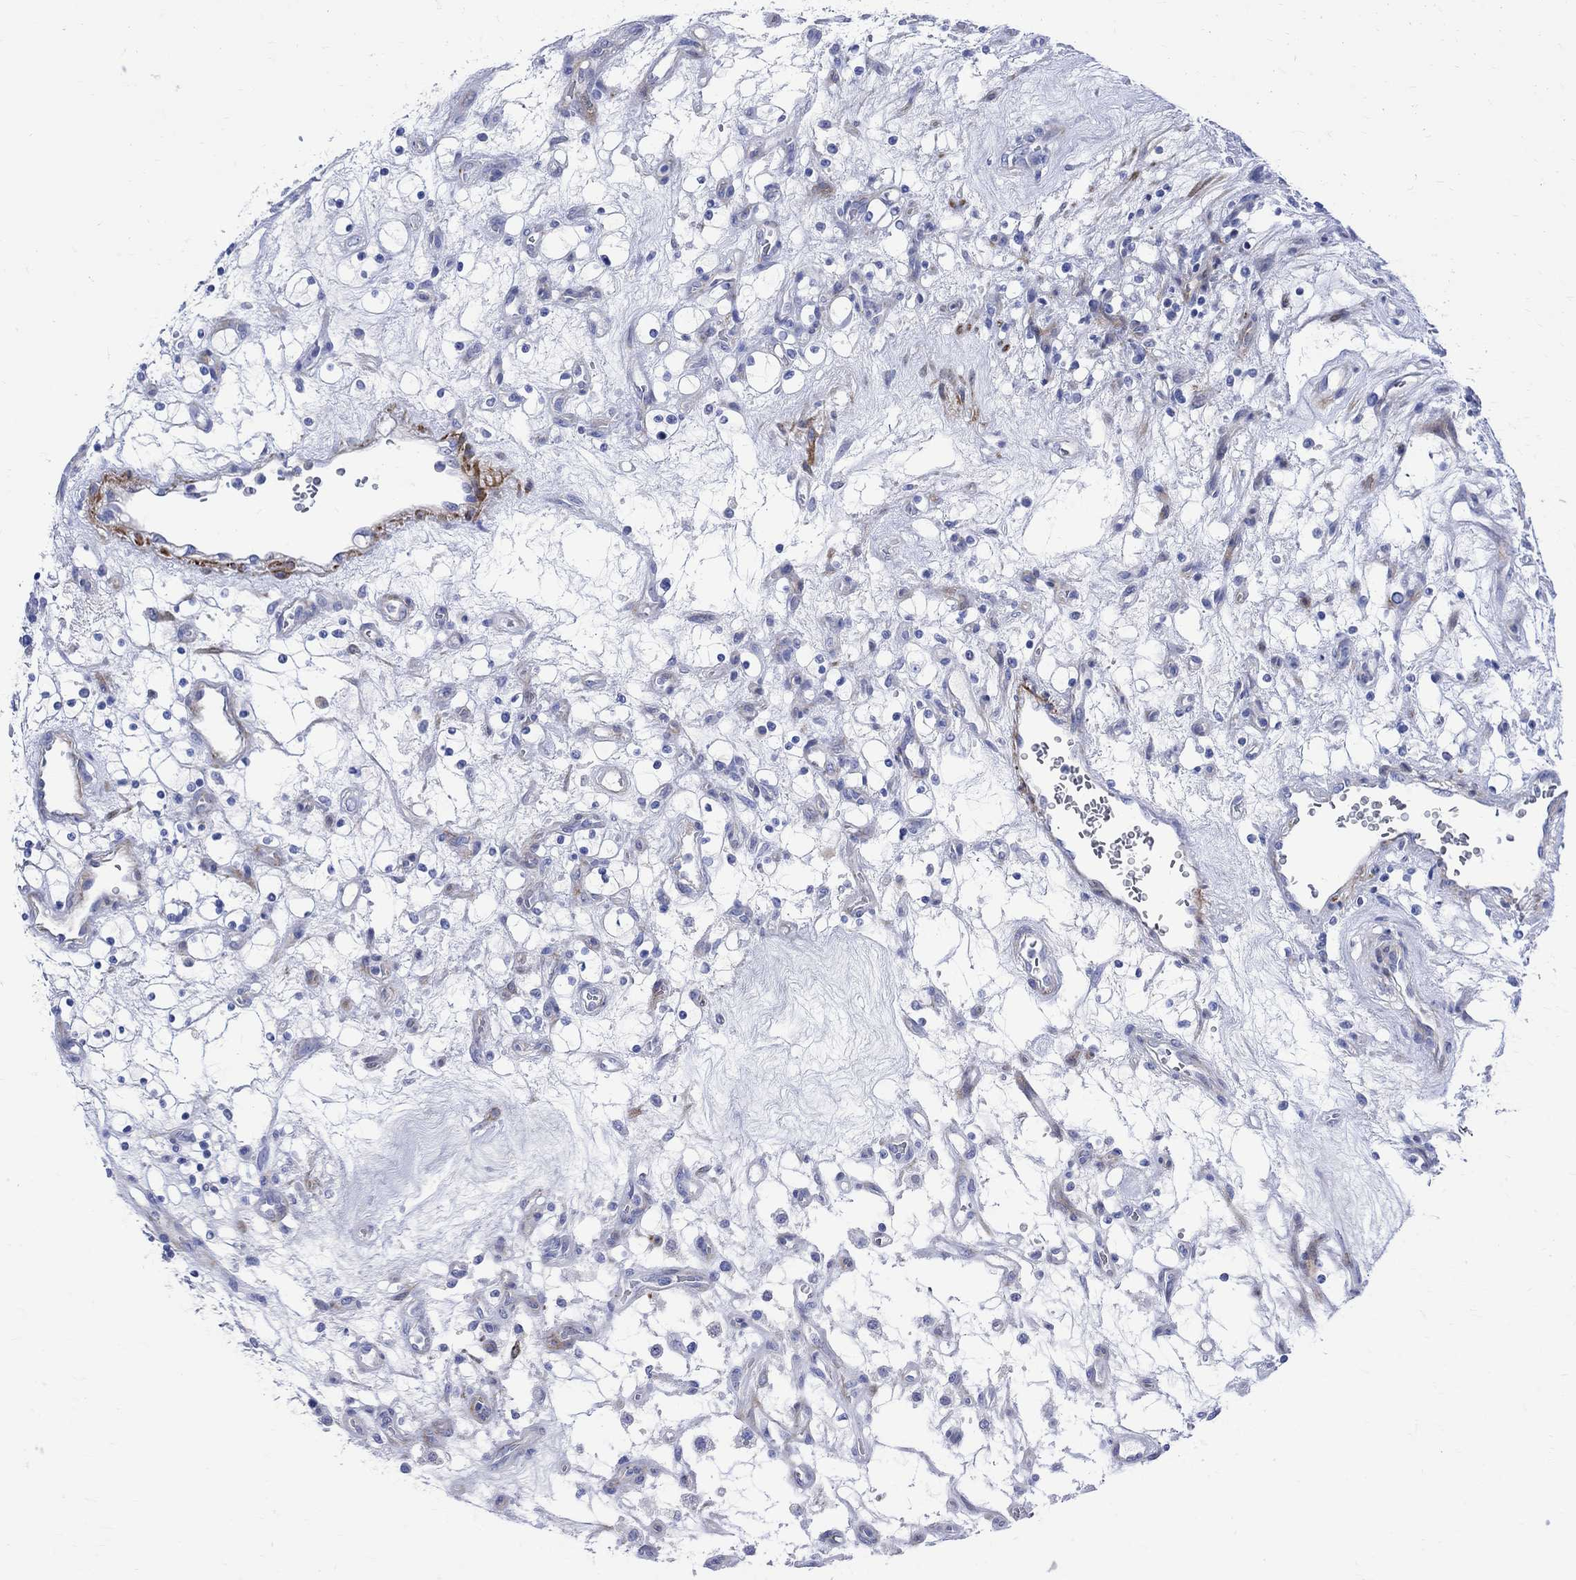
{"staining": {"intensity": "weak", "quantity": "<25%", "location": "cytoplasmic/membranous"}, "tissue": "renal cancer", "cell_type": "Tumor cells", "image_type": "cancer", "snomed": [{"axis": "morphology", "description": "Adenocarcinoma, NOS"}, {"axis": "topography", "description": "Kidney"}], "caption": "A high-resolution photomicrograph shows immunohistochemistry (IHC) staining of renal cancer, which demonstrates no significant staining in tumor cells.", "gene": "PARVB", "patient": {"sex": "female", "age": 69}}